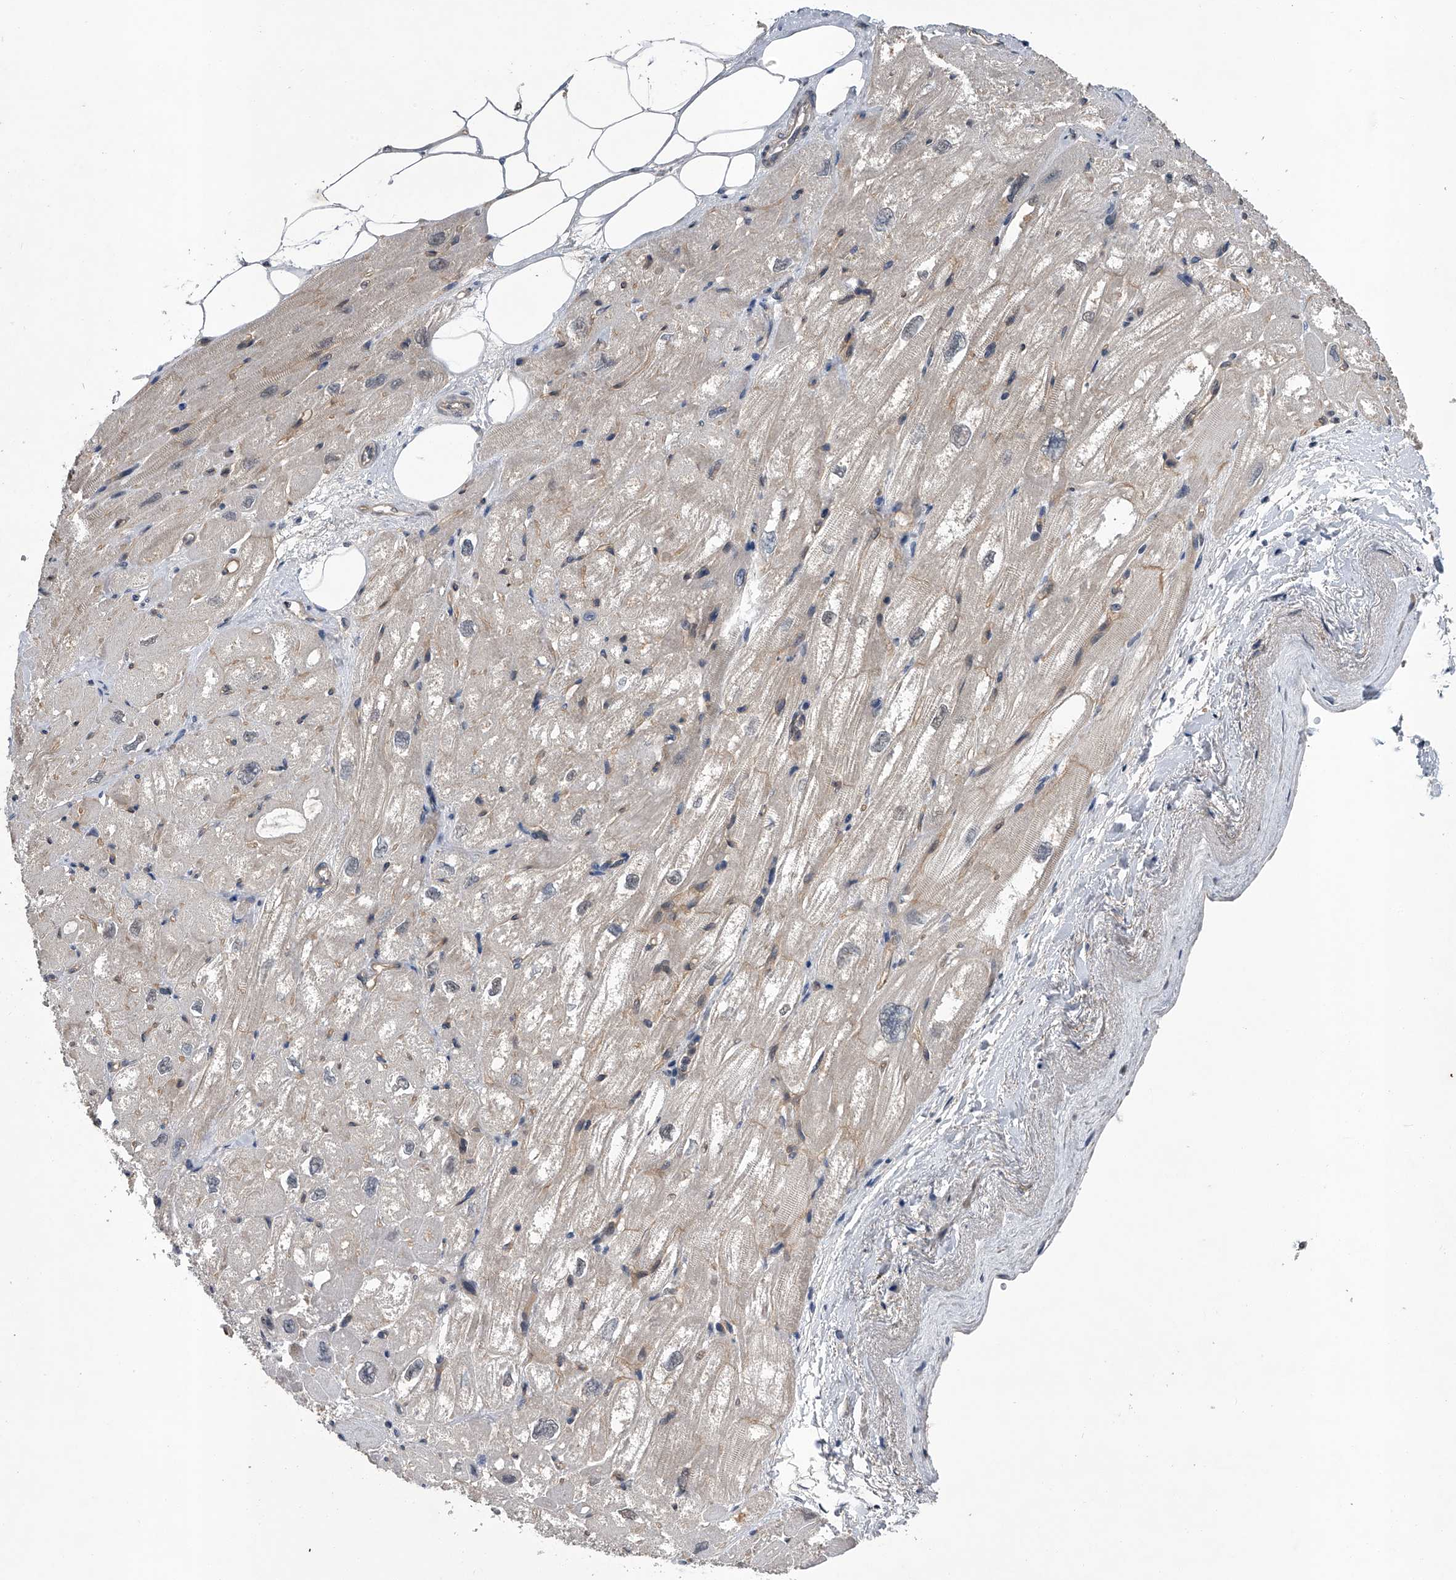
{"staining": {"intensity": "negative", "quantity": "none", "location": "none"}, "tissue": "heart muscle", "cell_type": "Cardiomyocytes", "image_type": "normal", "snomed": [{"axis": "morphology", "description": "Normal tissue, NOS"}, {"axis": "topography", "description": "Heart"}], "caption": "IHC histopathology image of benign human heart muscle stained for a protein (brown), which demonstrates no staining in cardiomyocytes. The staining was performed using DAB (3,3'-diaminobenzidine) to visualize the protein expression in brown, while the nuclei were stained in blue with hematoxylin (Magnification: 20x).", "gene": "SLC12A8", "patient": {"sex": "male", "age": 50}}